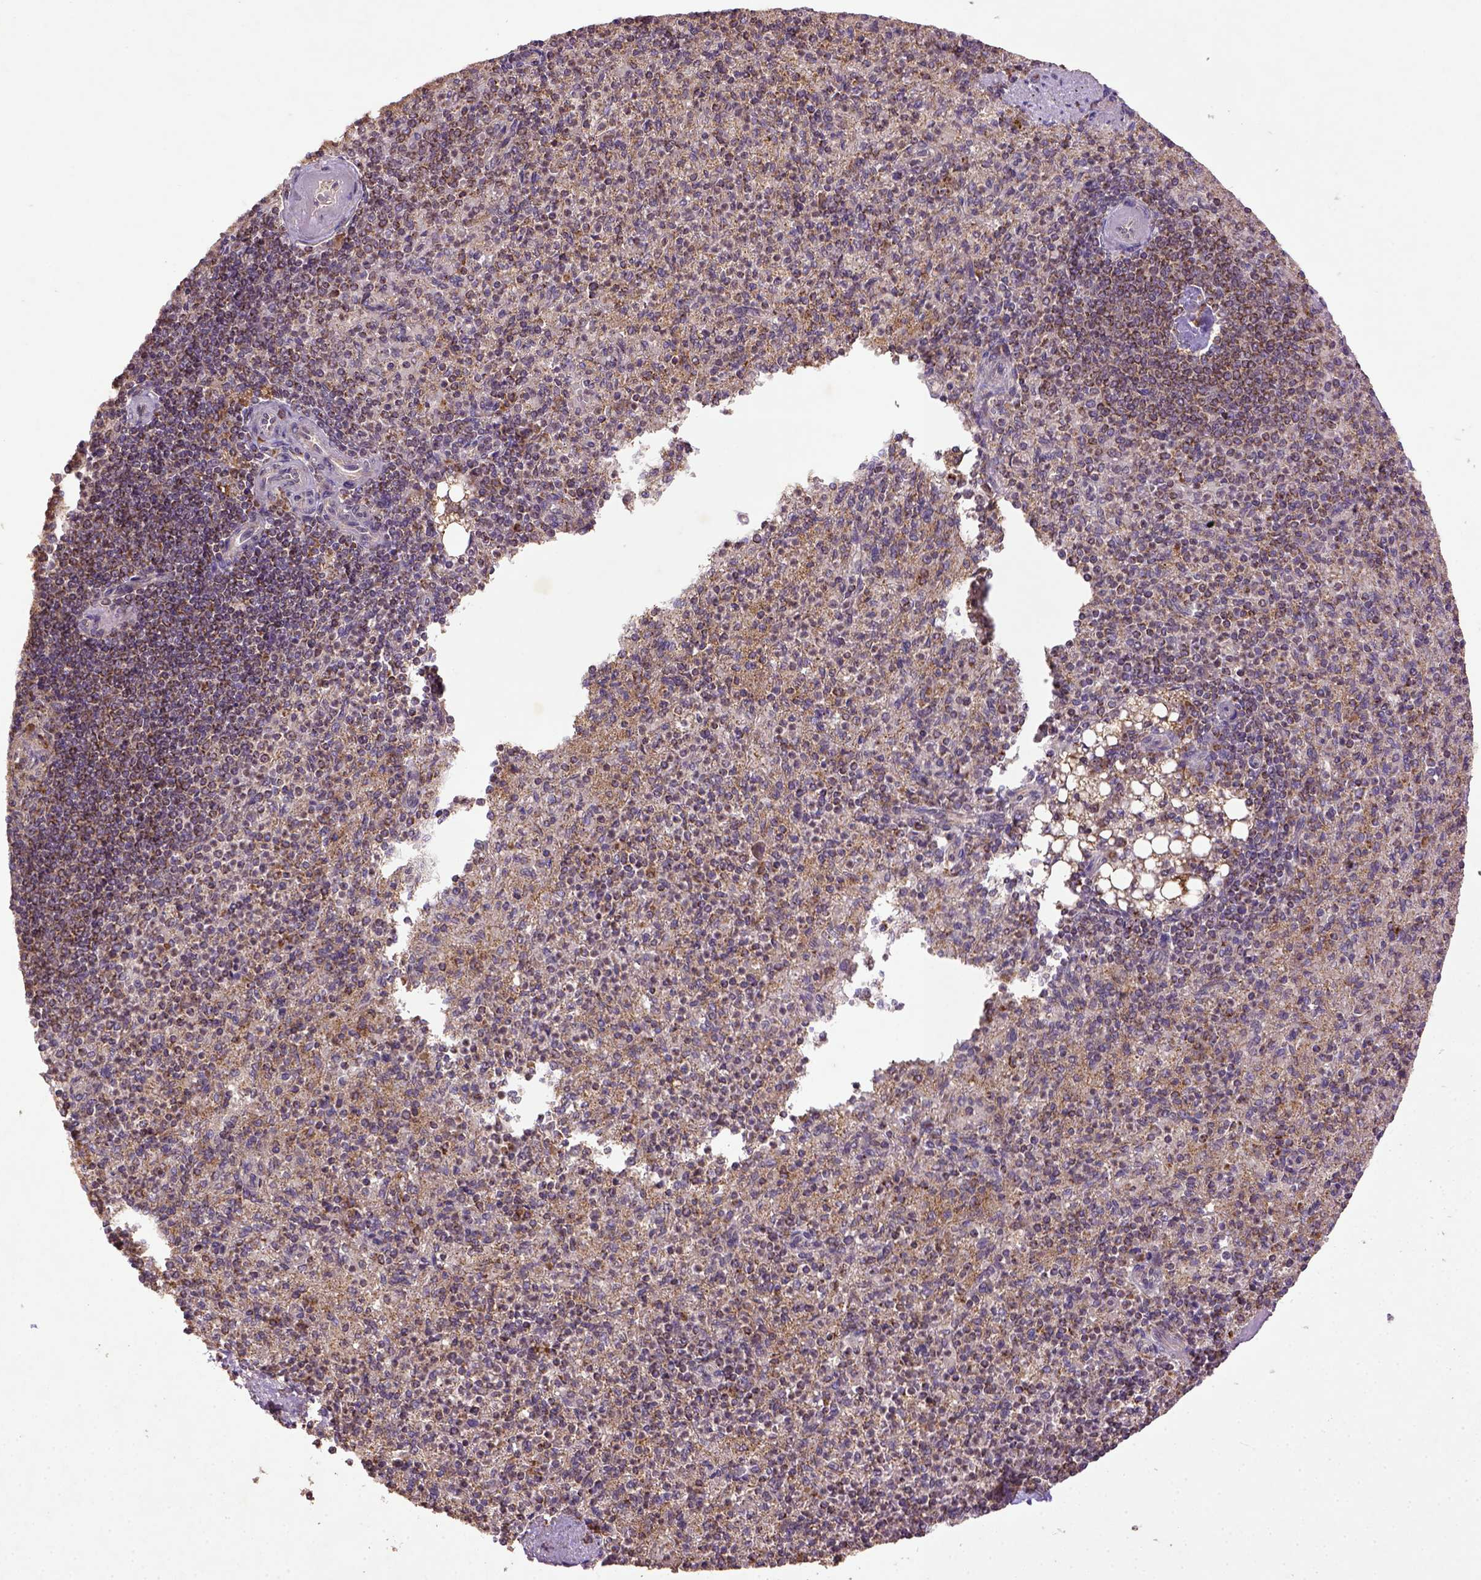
{"staining": {"intensity": "moderate", "quantity": ">75%", "location": "cytoplasmic/membranous"}, "tissue": "spleen", "cell_type": "Cells in red pulp", "image_type": "normal", "snomed": [{"axis": "morphology", "description": "Normal tissue, NOS"}, {"axis": "topography", "description": "Spleen"}], "caption": "This is a photomicrograph of immunohistochemistry (IHC) staining of normal spleen, which shows moderate staining in the cytoplasmic/membranous of cells in red pulp.", "gene": "MT", "patient": {"sex": "female", "age": 74}}